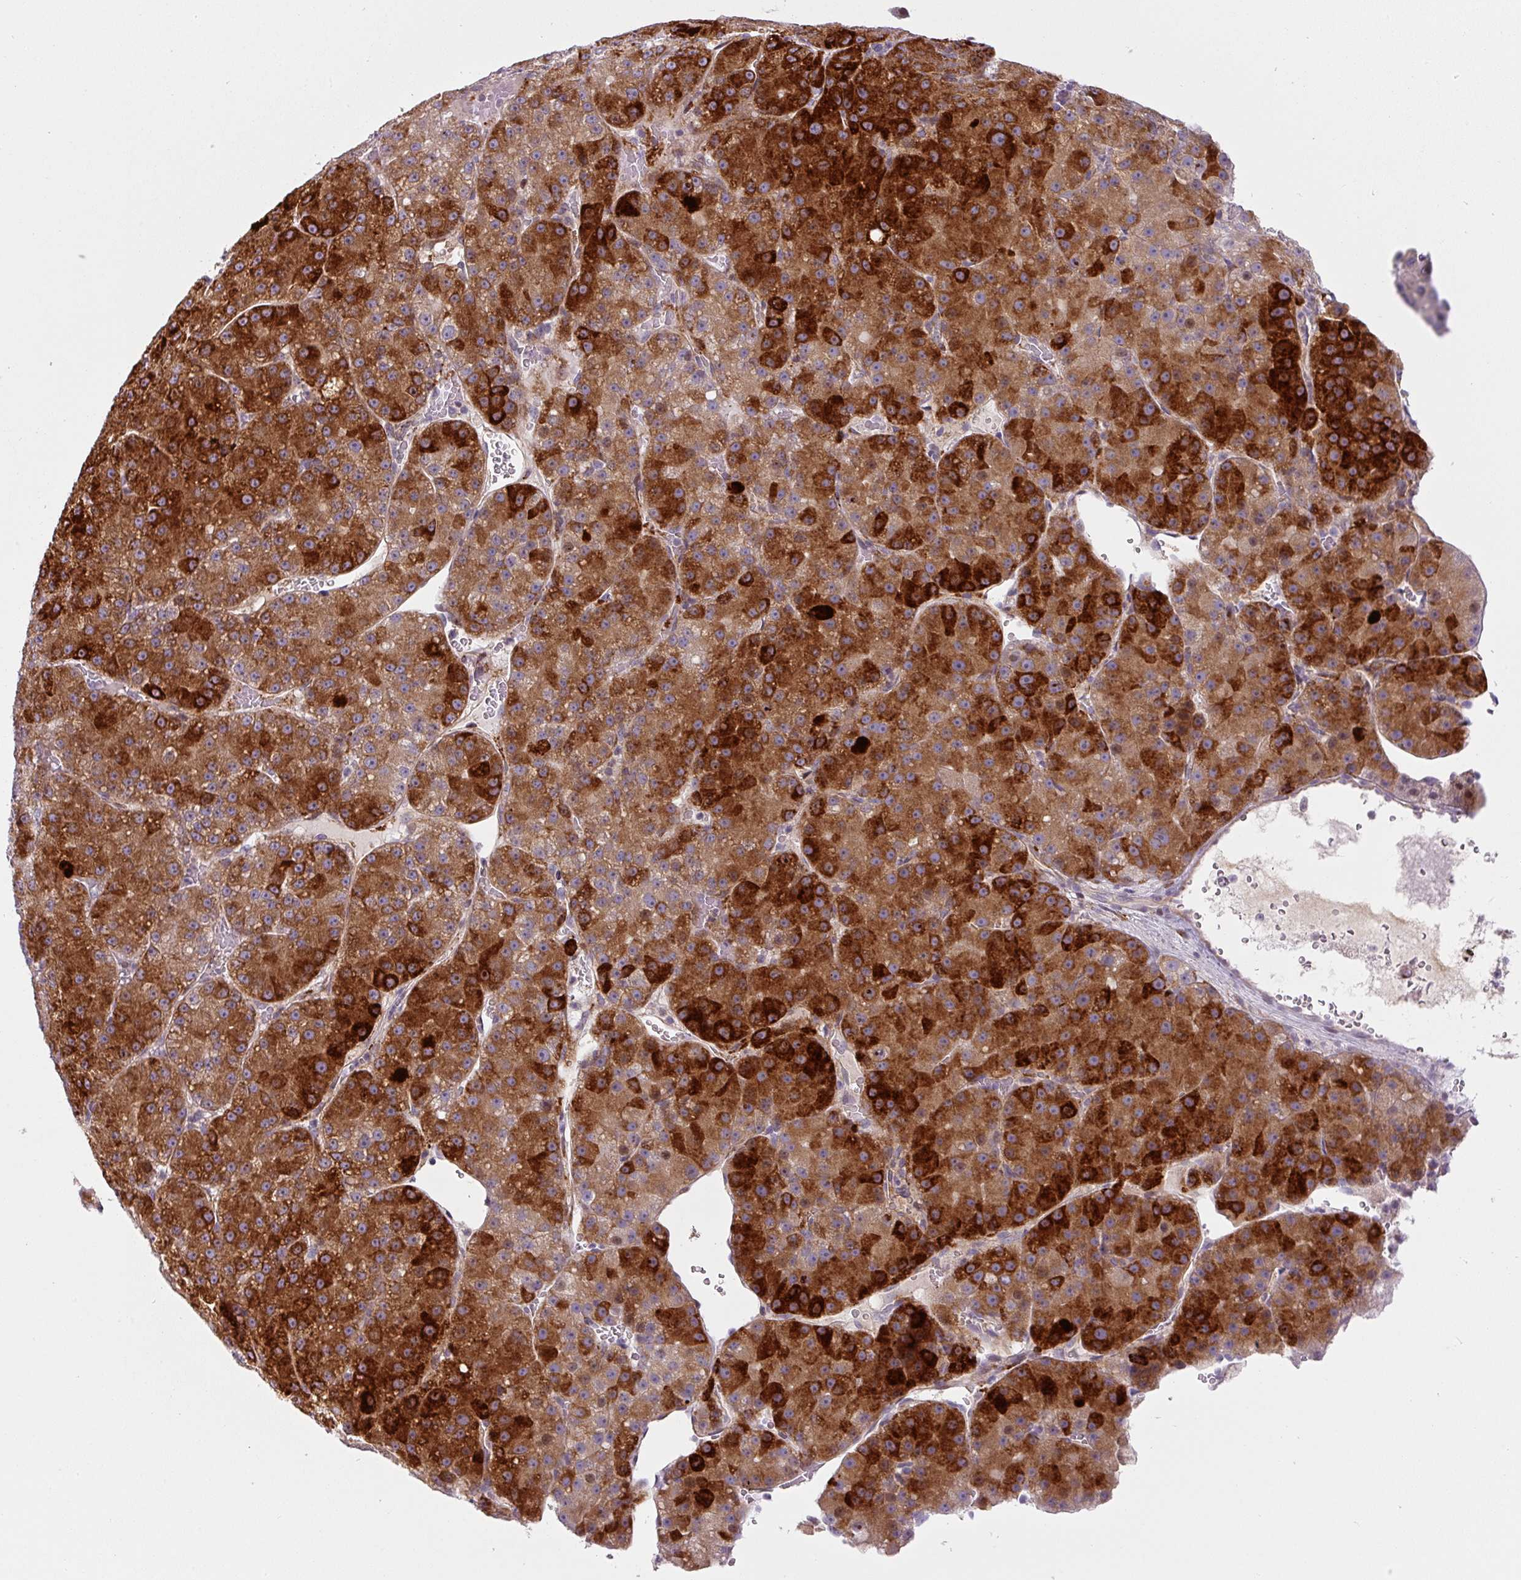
{"staining": {"intensity": "strong", "quantity": ">75%", "location": "cytoplasmic/membranous"}, "tissue": "liver cancer", "cell_type": "Tumor cells", "image_type": "cancer", "snomed": [{"axis": "morphology", "description": "Carcinoma, Hepatocellular, NOS"}, {"axis": "topography", "description": "Liver"}], "caption": "About >75% of tumor cells in human liver cancer (hepatocellular carcinoma) display strong cytoplasmic/membranous protein positivity as visualized by brown immunohistochemical staining.", "gene": "DISP3", "patient": {"sex": "male", "age": 67}}